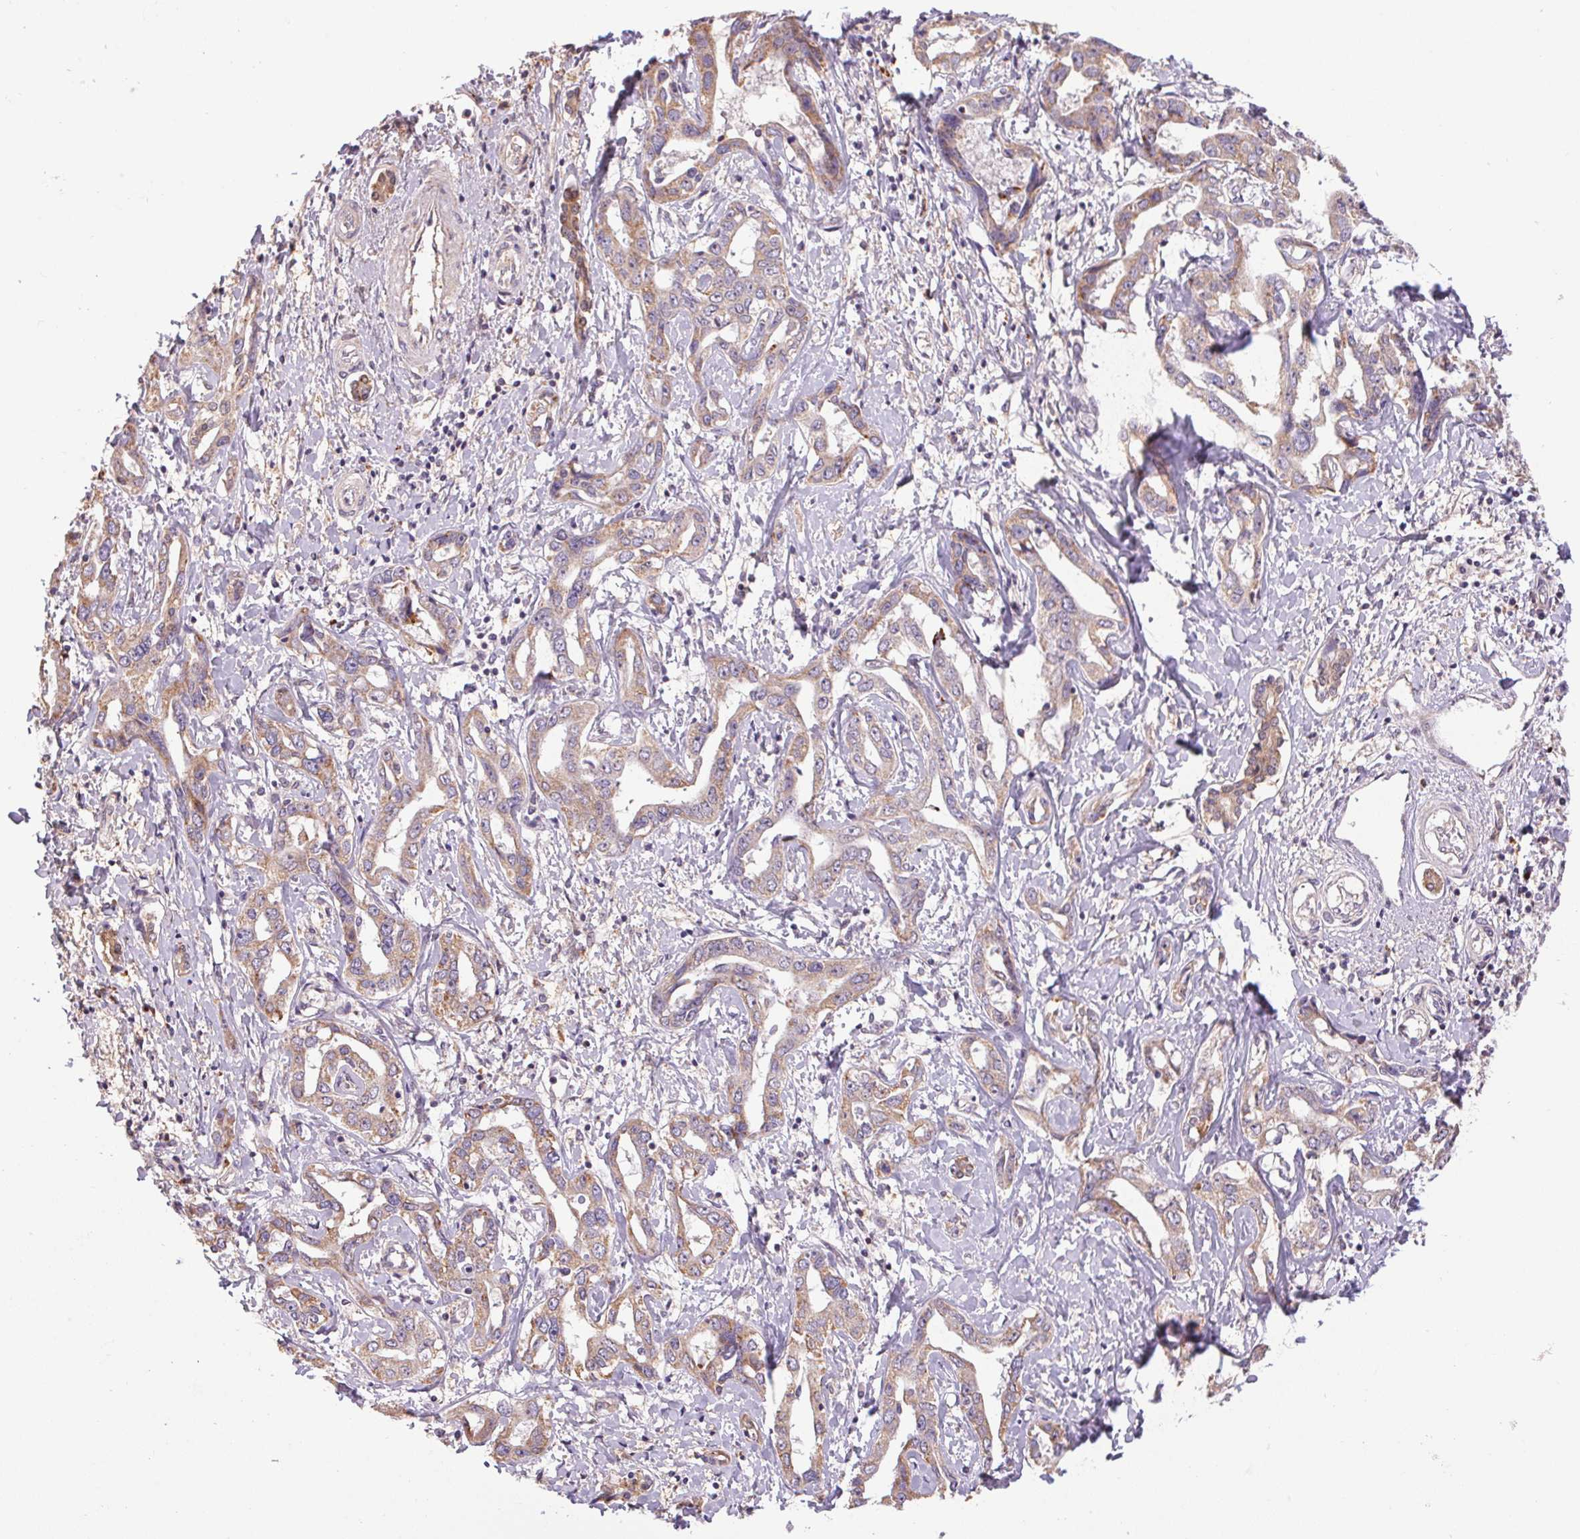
{"staining": {"intensity": "weak", "quantity": ">75%", "location": "cytoplasmic/membranous"}, "tissue": "liver cancer", "cell_type": "Tumor cells", "image_type": "cancer", "snomed": [{"axis": "morphology", "description": "Cholangiocarcinoma"}, {"axis": "topography", "description": "Liver"}], "caption": "A low amount of weak cytoplasmic/membranous staining is seen in about >75% of tumor cells in liver cholangiocarcinoma tissue.", "gene": "ADH5", "patient": {"sex": "male", "age": 59}}